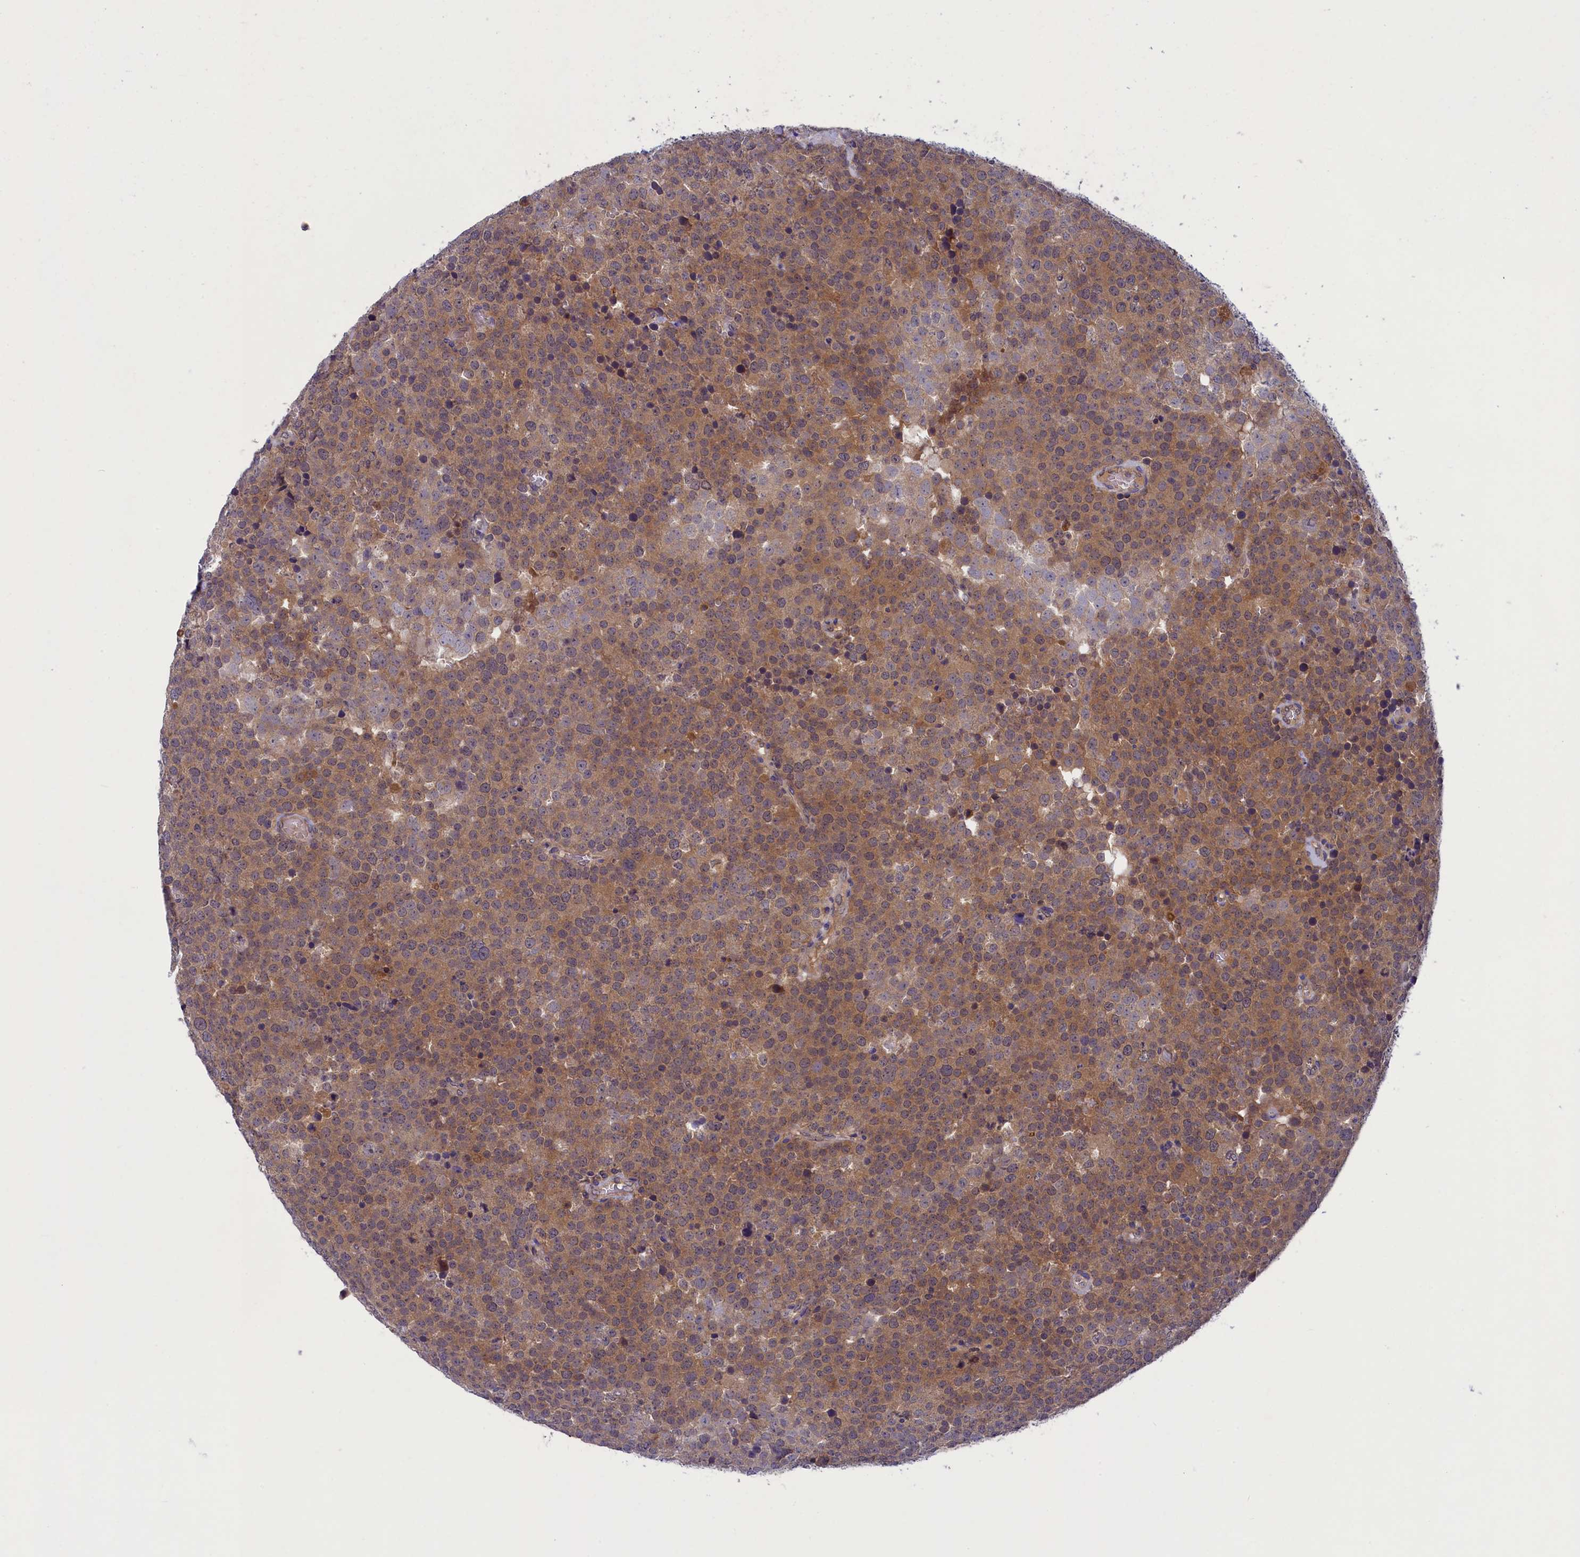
{"staining": {"intensity": "moderate", "quantity": ">75%", "location": "cytoplasmic/membranous"}, "tissue": "testis cancer", "cell_type": "Tumor cells", "image_type": "cancer", "snomed": [{"axis": "morphology", "description": "Seminoma, NOS"}, {"axis": "topography", "description": "Testis"}], "caption": "Immunohistochemistry histopathology image of neoplastic tissue: testis cancer (seminoma) stained using immunohistochemistry displays medium levels of moderate protein expression localized specifically in the cytoplasmic/membranous of tumor cells, appearing as a cytoplasmic/membranous brown color.", "gene": "NUBP1", "patient": {"sex": "male", "age": 71}}